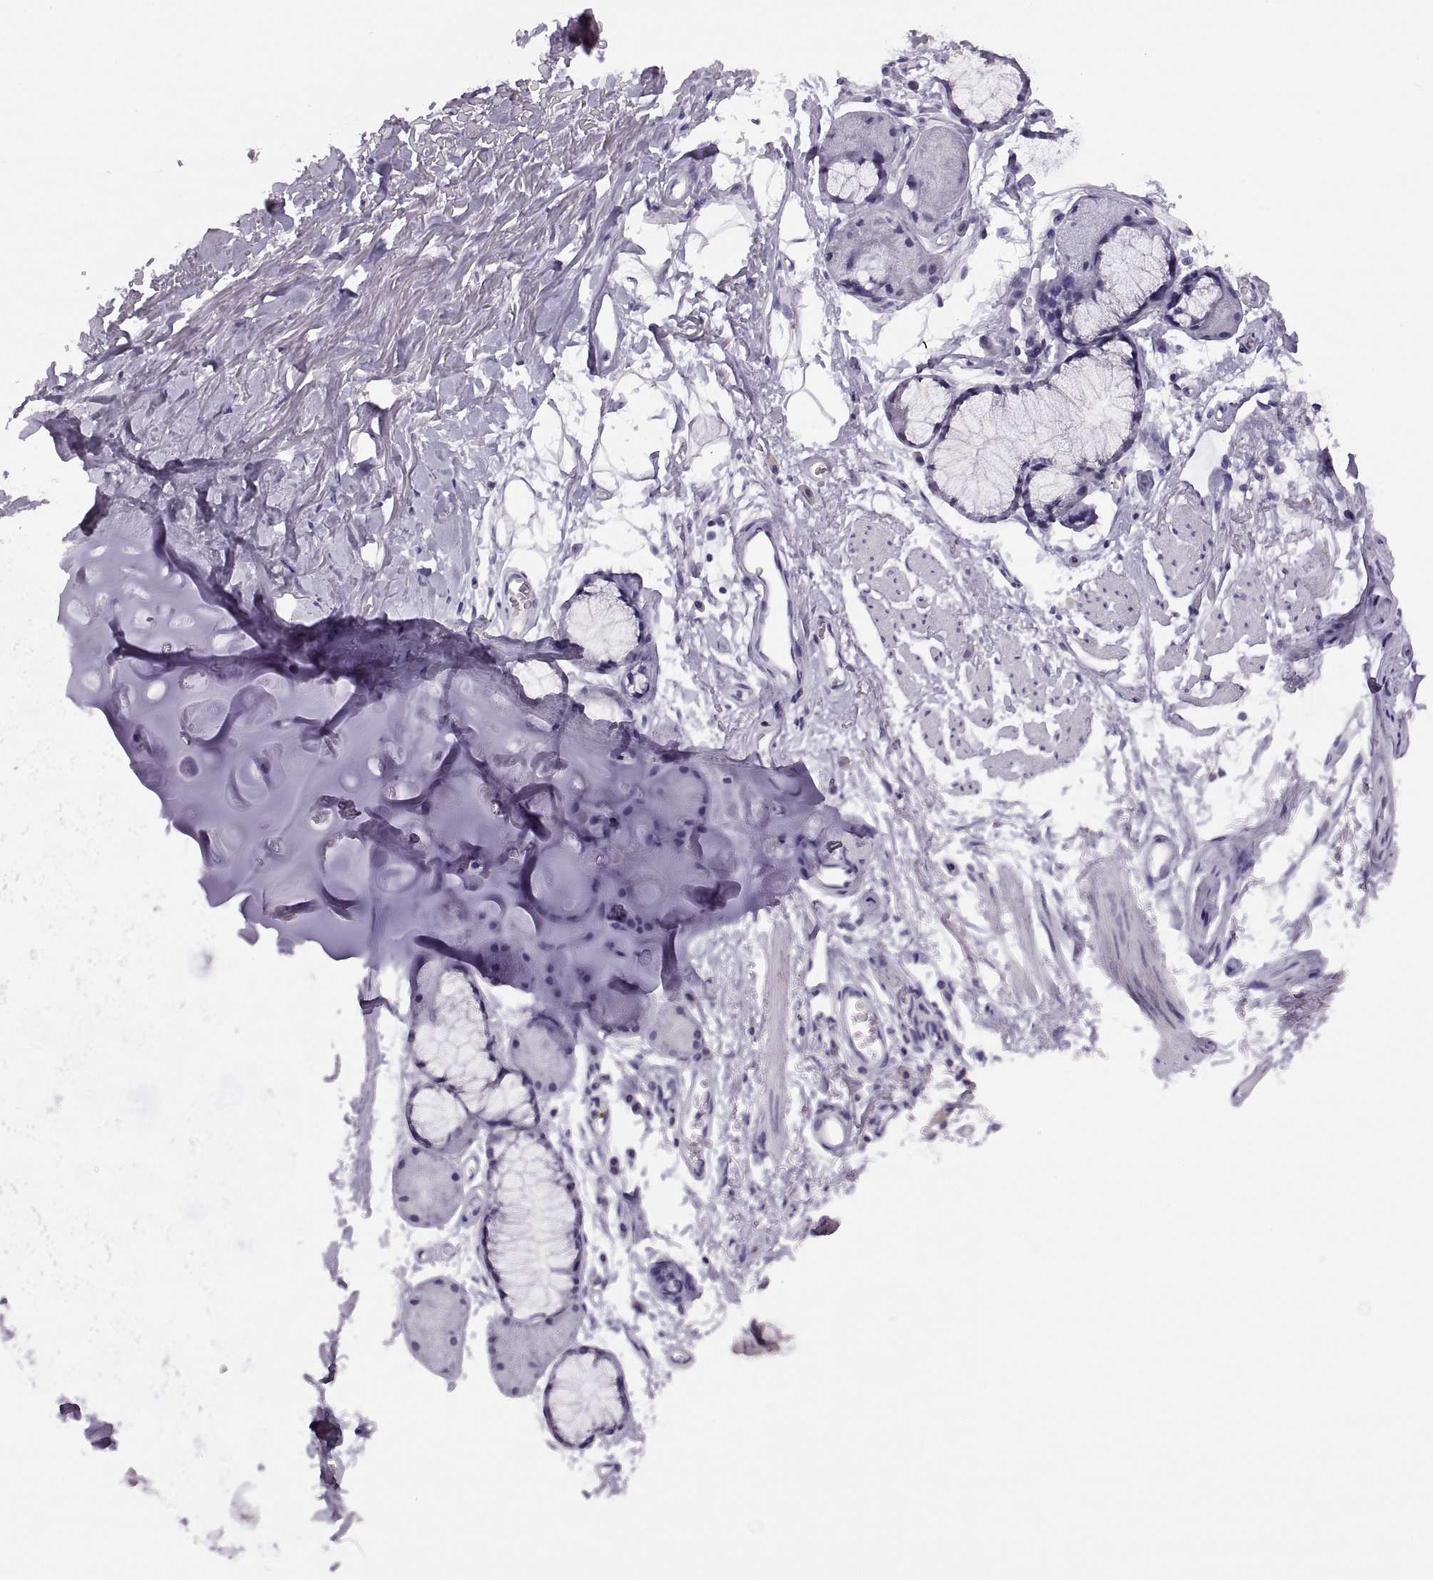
{"staining": {"intensity": "negative", "quantity": "none", "location": "none"}, "tissue": "soft tissue", "cell_type": "Chondrocytes", "image_type": "normal", "snomed": [{"axis": "morphology", "description": "Normal tissue, NOS"}, {"axis": "topography", "description": "Cartilage tissue"}, {"axis": "topography", "description": "Bronchus"}], "caption": "Unremarkable soft tissue was stained to show a protein in brown. There is no significant positivity in chondrocytes. (Brightfield microscopy of DAB IHC at high magnification).", "gene": "TTC21A", "patient": {"sex": "female", "age": 79}}